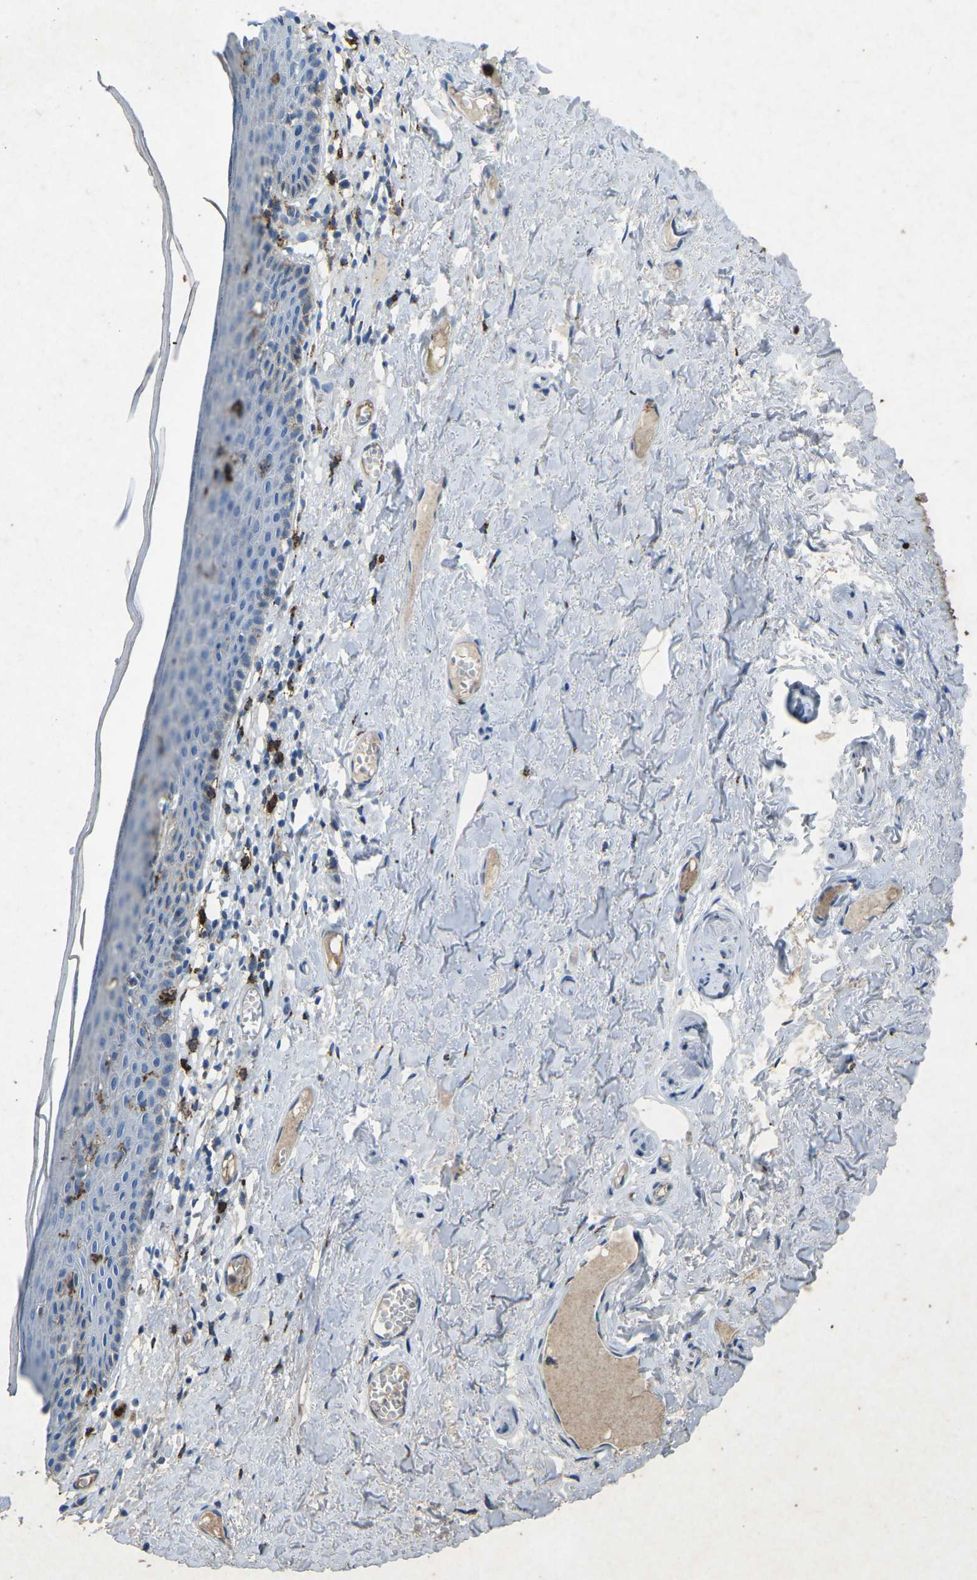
{"staining": {"intensity": "negative", "quantity": "none", "location": "none"}, "tissue": "skin", "cell_type": "Epidermal cells", "image_type": "normal", "snomed": [{"axis": "morphology", "description": "Normal tissue, NOS"}, {"axis": "topography", "description": "Adipose tissue"}, {"axis": "topography", "description": "Vascular tissue"}, {"axis": "topography", "description": "Anal"}, {"axis": "topography", "description": "Peripheral nerve tissue"}], "caption": "Immunohistochemistry (IHC) micrograph of benign skin: human skin stained with DAB (3,3'-diaminobenzidine) reveals no significant protein expression in epidermal cells. (DAB (3,3'-diaminobenzidine) immunohistochemistry, high magnification).", "gene": "CTAGE1", "patient": {"sex": "female", "age": 54}}